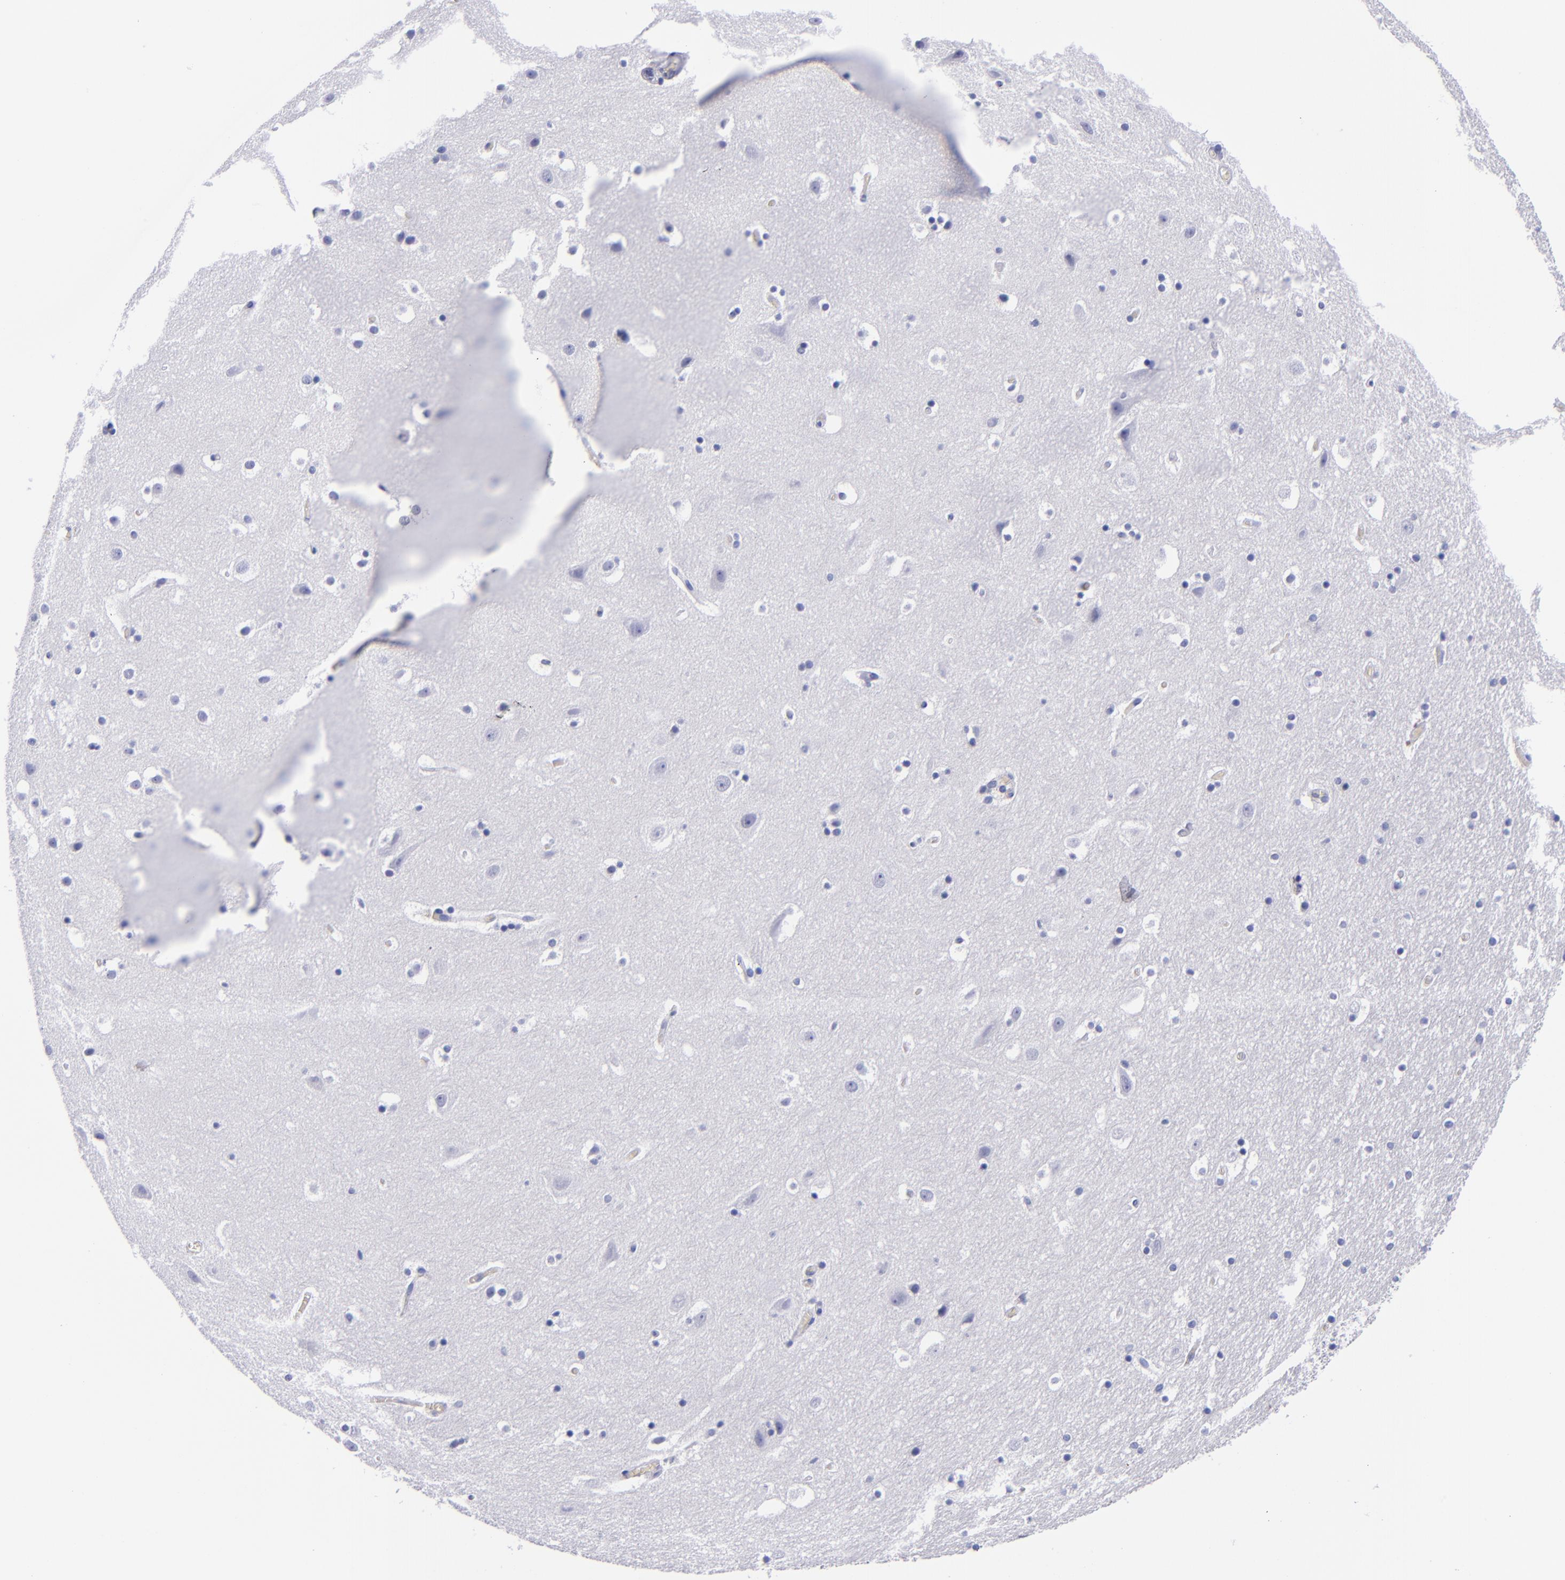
{"staining": {"intensity": "negative", "quantity": "none", "location": "none"}, "tissue": "hippocampus", "cell_type": "Glial cells", "image_type": "normal", "snomed": [{"axis": "morphology", "description": "Normal tissue, NOS"}, {"axis": "topography", "description": "Hippocampus"}], "caption": "The histopathology image displays no significant staining in glial cells of hippocampus. (IHC, brightfield microscopy, high magnification).", "gene": "MCM7", "patient": {"sex": "male", "age": 45}}